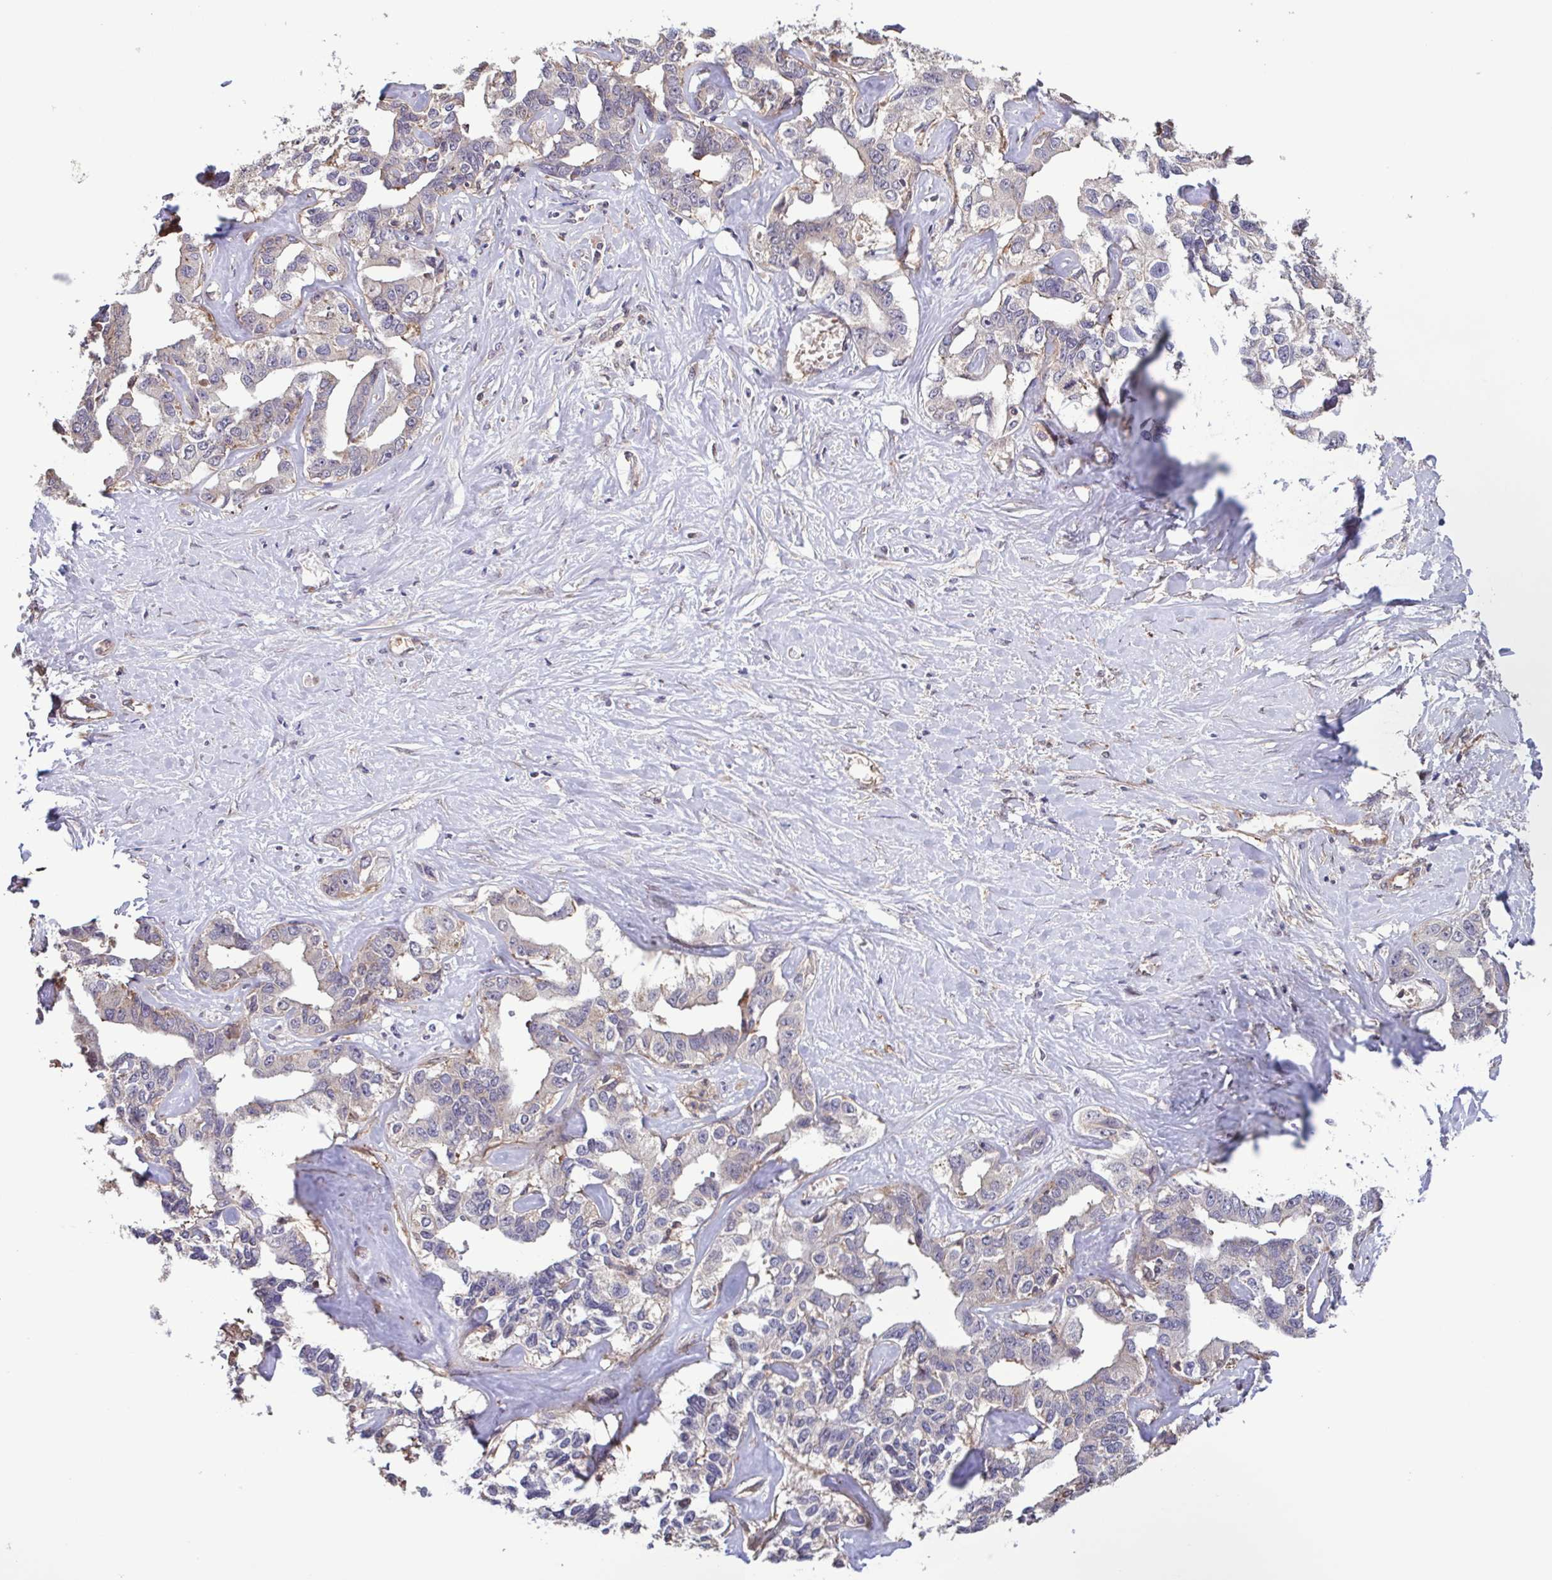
{"staining": {"intensity": "weak", "quantity": "<25%", "location": "cytoplasmic/membranous"}, "tissue": "liver cancer", "cell_type": "Tumor cells", "image_type": "cancer", "snomed": [{"axis": "morphology", "description": "Cholangiocarcinoma"}, {"axis": "topography", "description": "Liver"}], "caption": "An image of liver cancer stained for a protein displays no brown staining in tumor cells.", "gene": "ZNF200", "patient": {"sex": "male", "age": 59}}